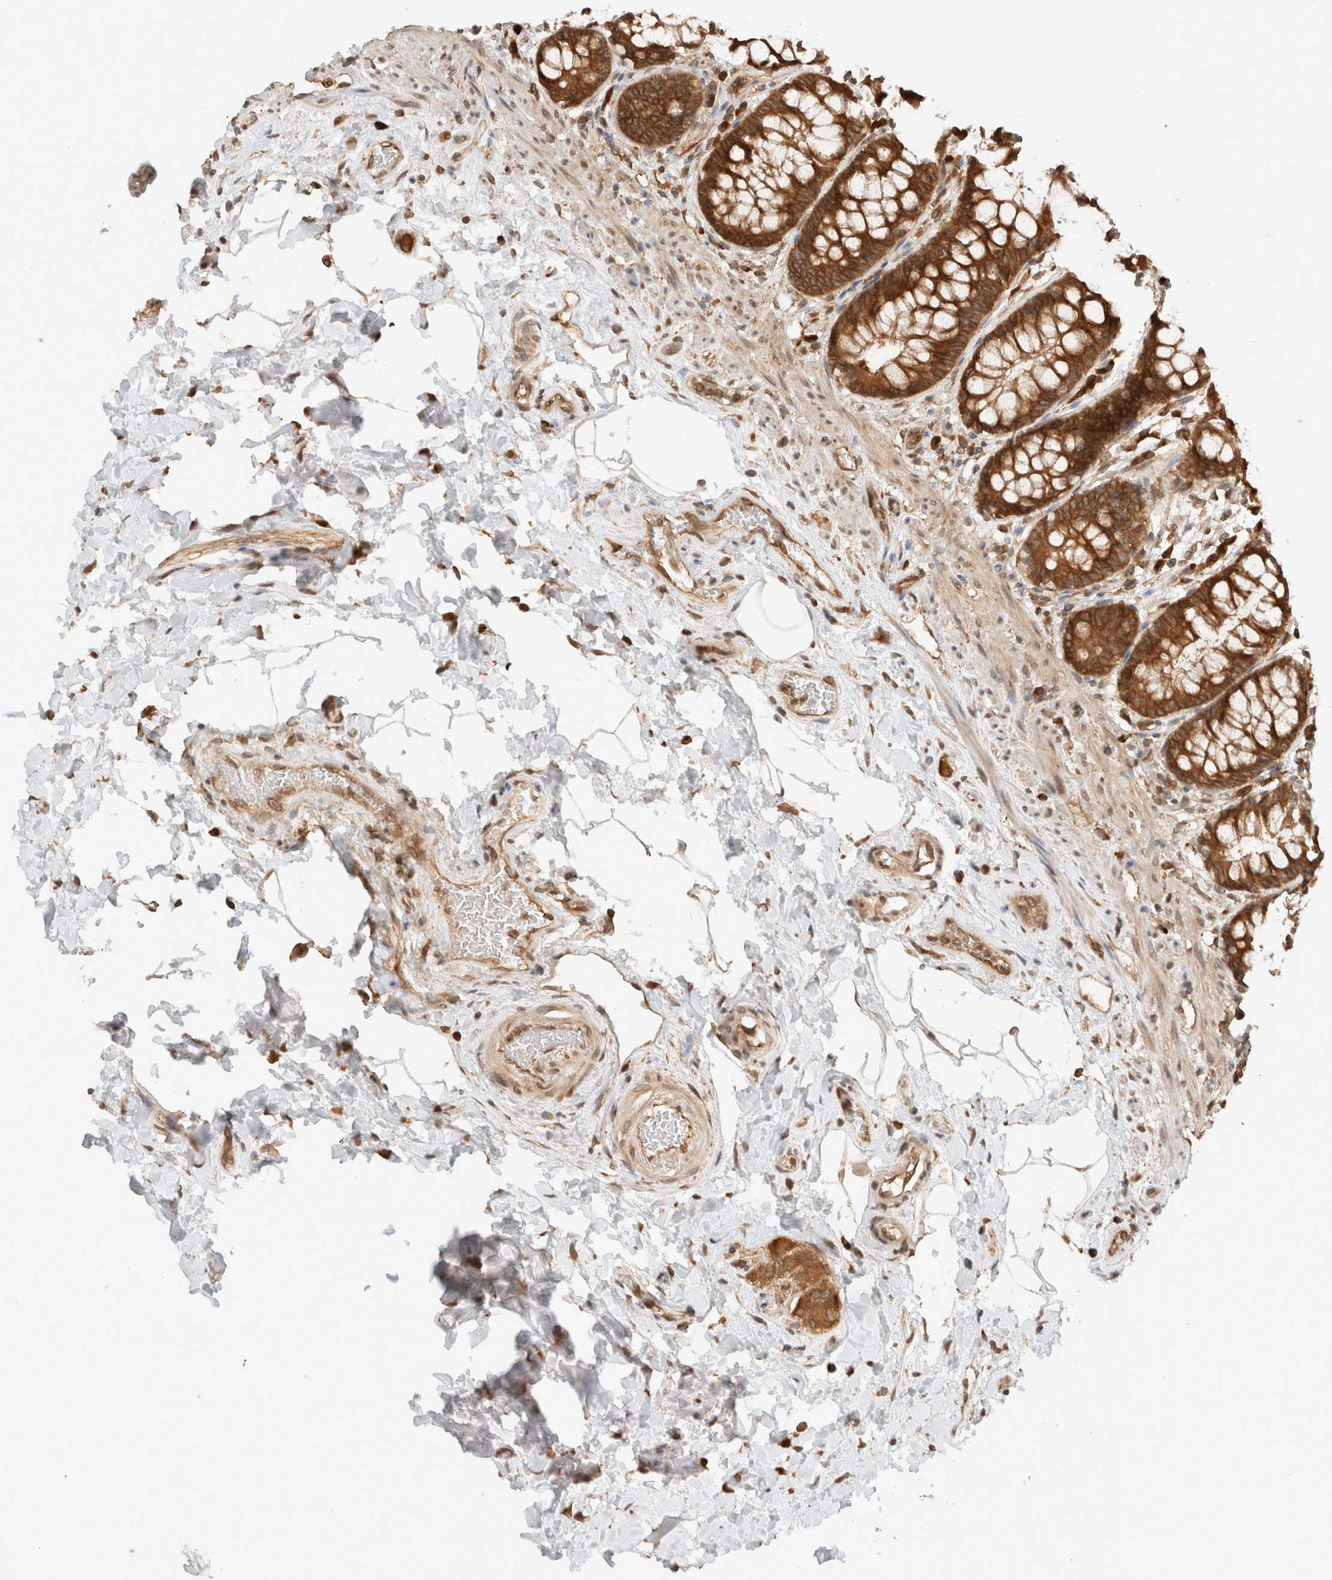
{"staining": {"intensity": "strong", "quantity": ">75%", "location": "cytoplasmic/membranous"}, "tissue": "rectum", "cell_type": "Glandular cells", "image_type": "normal", "snomed": [{"axis": "morphology", "description": "Normal tissue, NOS"}, {"axis": "topography", "description": "Rectum"}], "caption": "This photomicrograph reveals immunohistochemistry (IHC) staining of normal human rectum, with high strong cytoplasmic/membranous staining in approximately >75% of glandular cells.", "gene": "ARFGEF2", "patient": {"sex": "male", "age": 64}}